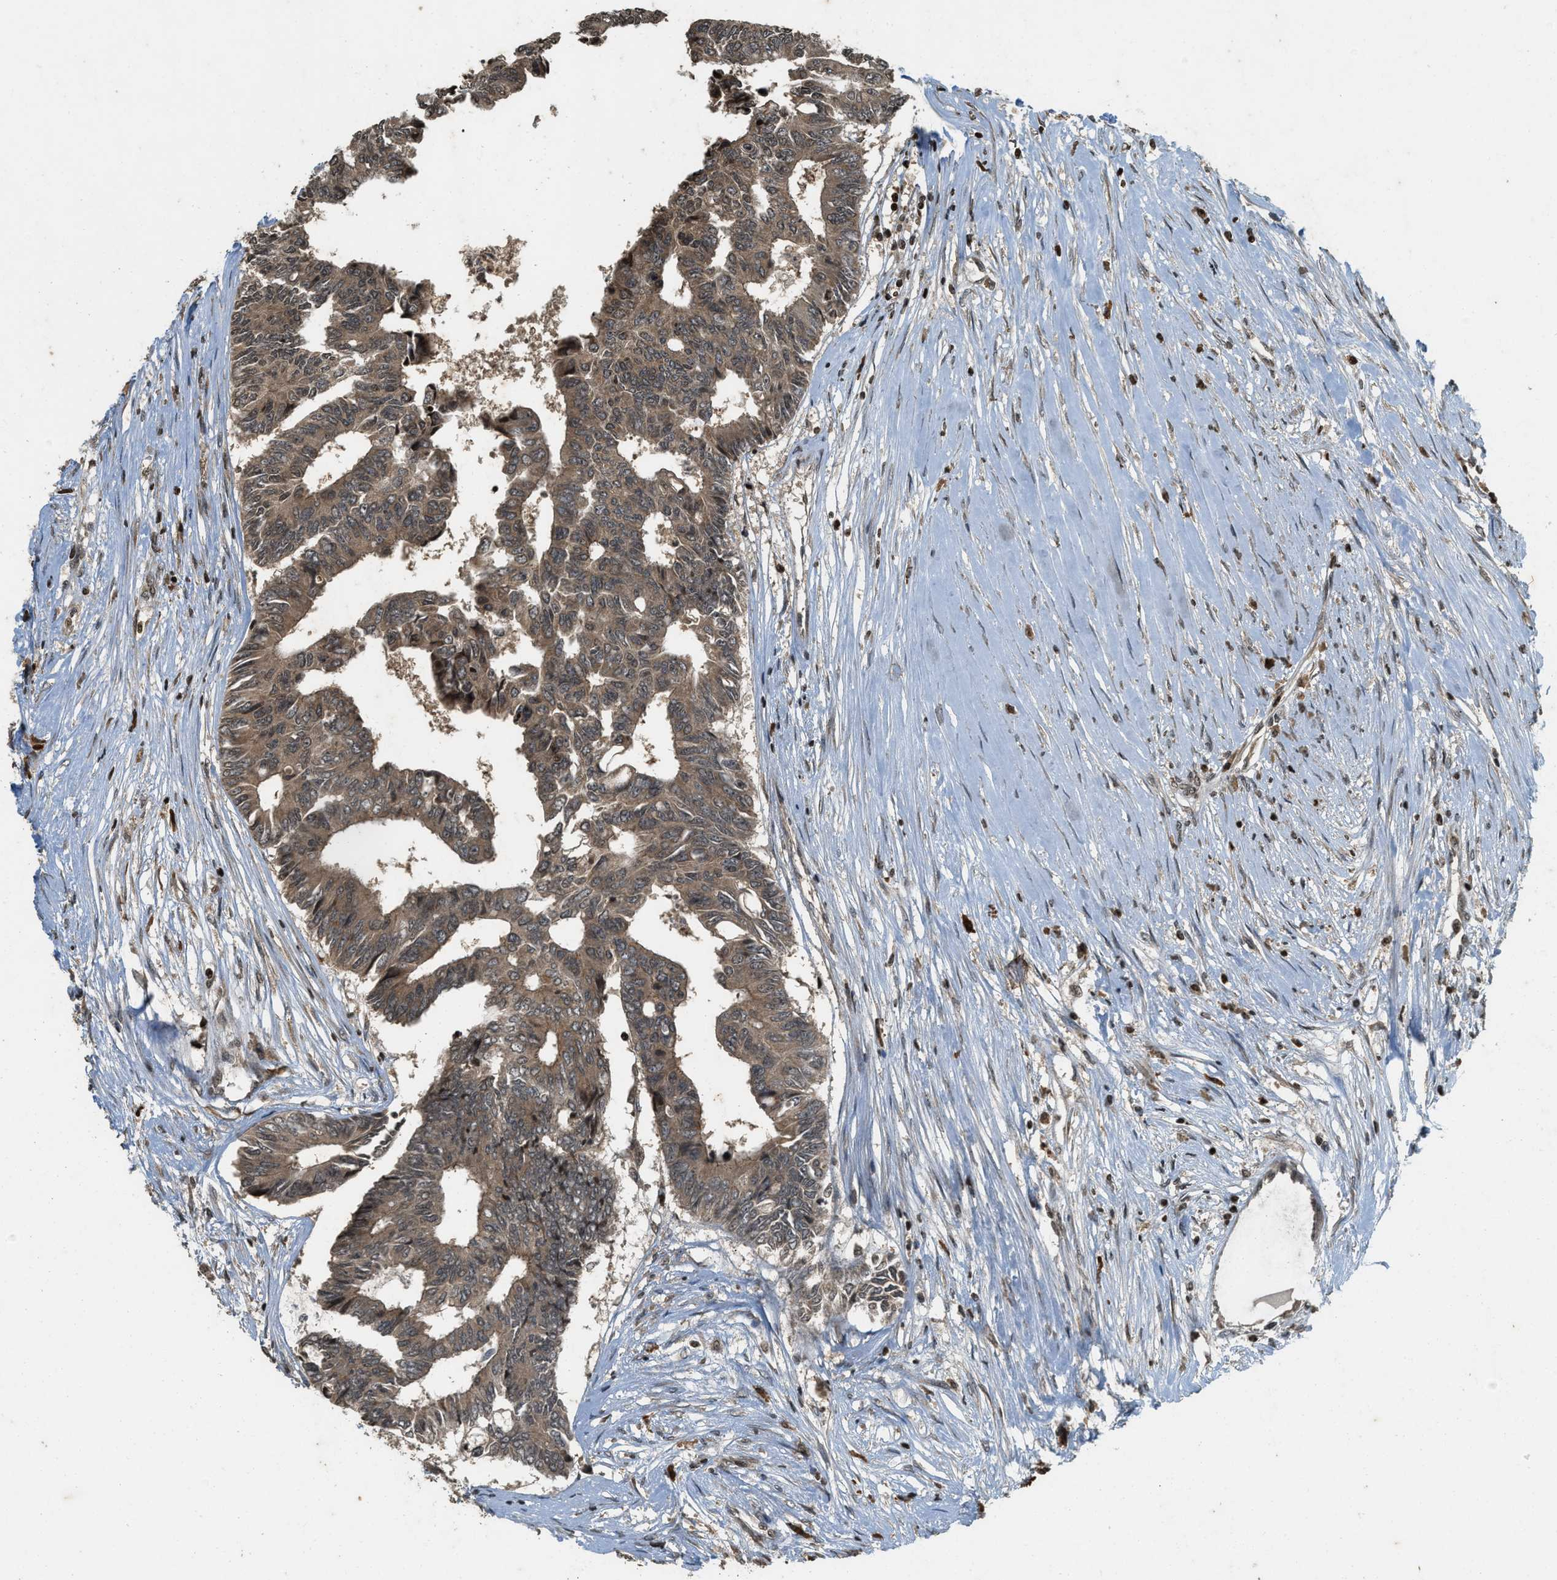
{"staining": {"intensity": "moderate", "quantity": ">75%", "location": "cytoplasmic/membranous,nuclear"}, "tissue": "colorectal cancer", "cell_type": "Tumor cells", "image_type": "cancer", "snomed": [{"axis": "morphology", "description": "Adenocarcinoma, NOS"}, {"axis": "topography", "description": "Rectum"}], "caption": "Protein analysis of colorectal cancer tissue shows moderate cytoplasmic/membranous and nuclear positivity in approximately >75% of tumor cells.", "gene": "SIAH1", "patient": {"sex": "male", "age": 63}}